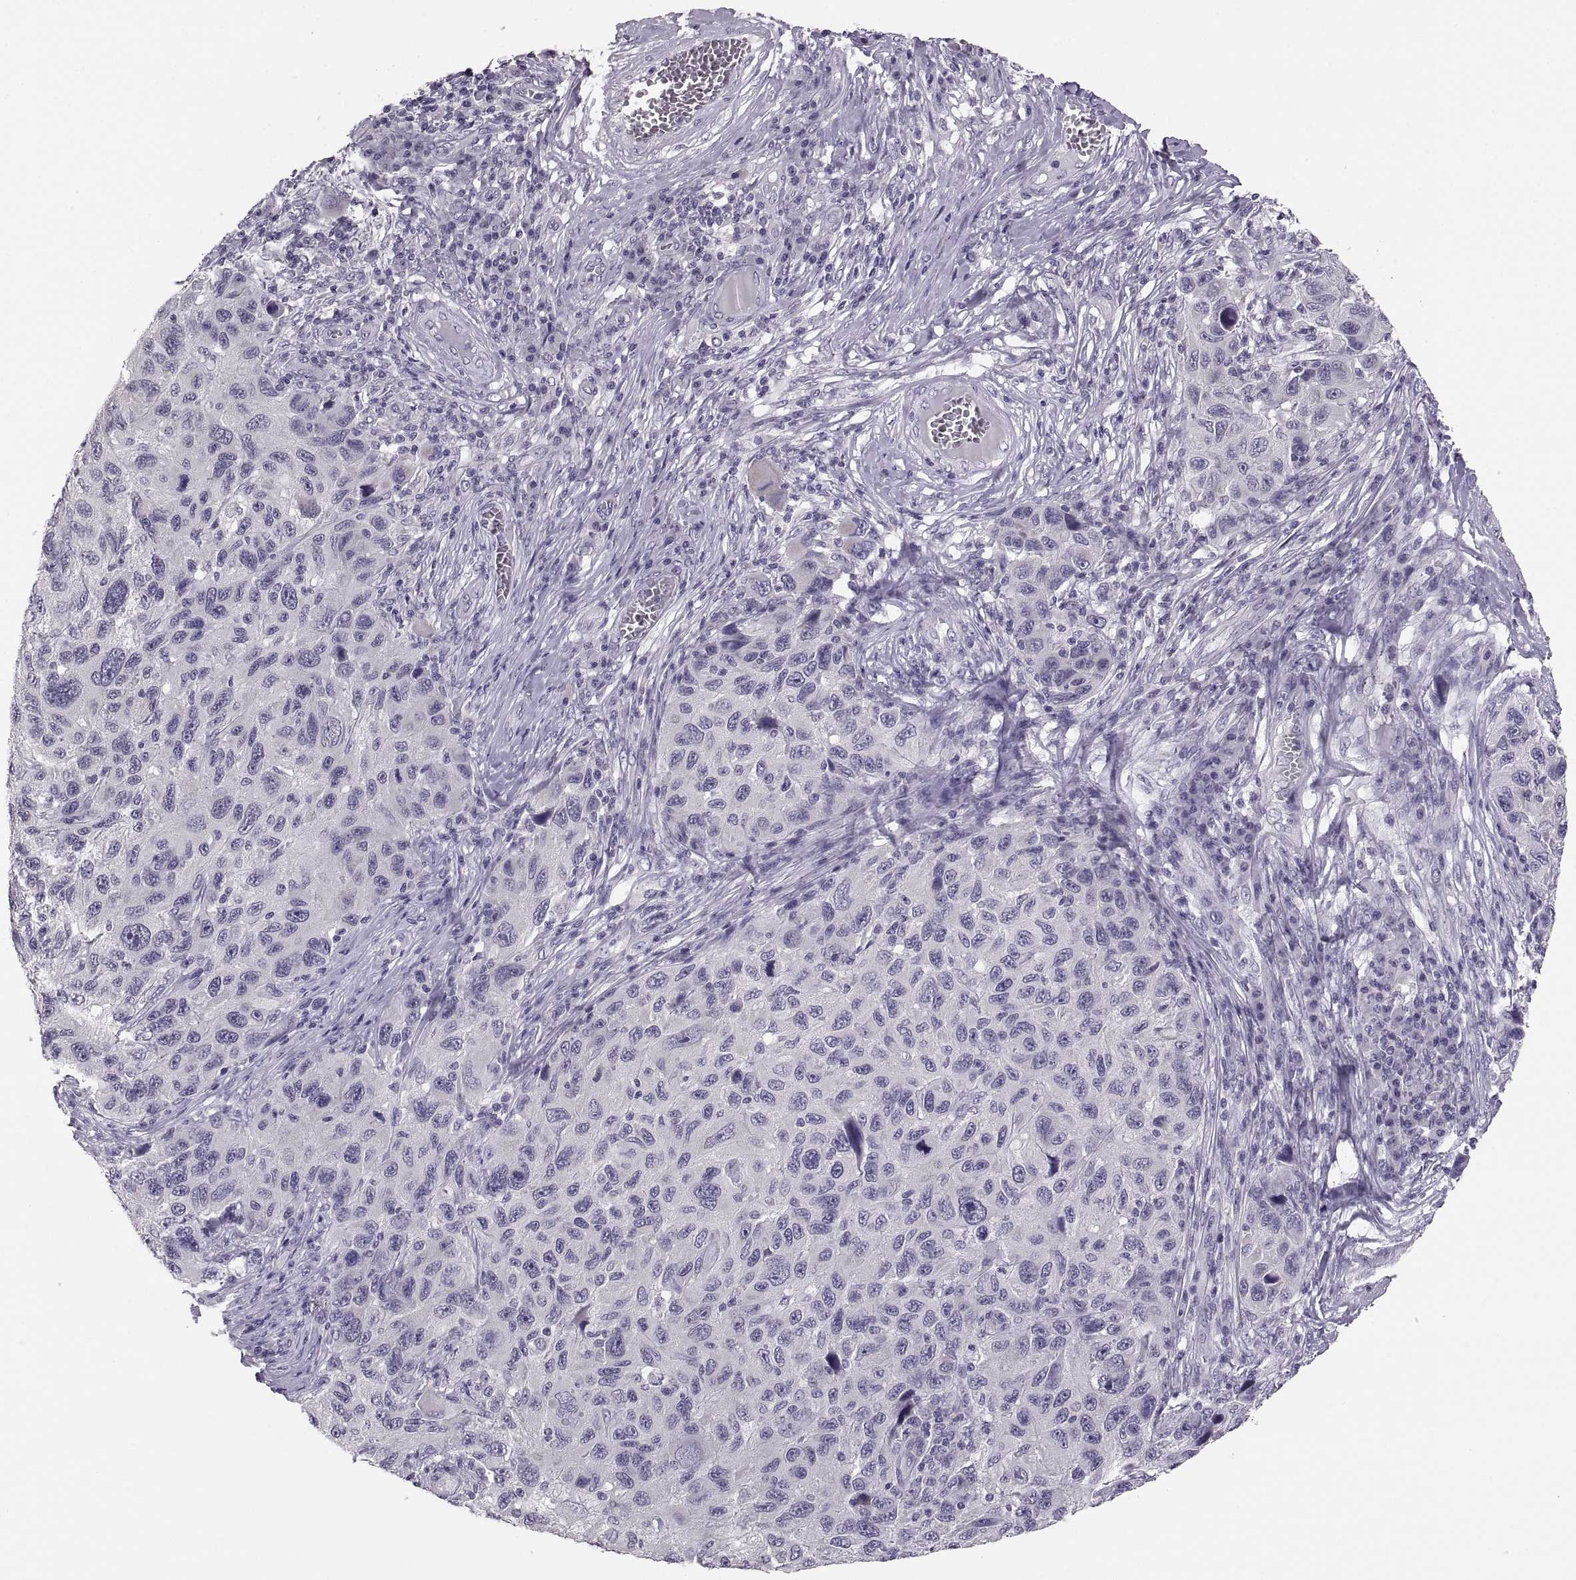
{"staining": {"intensity": "negative", "quantity": "none", "location": "none"}, "tissue": "melanoma", "cell_type": "Tumor cells", "image_type": "cancer", "snomed": [{"axis": "morphology", "description": "Malignant melanoma, NOS"}, {"axis": "topography", "description": "Skin"}], "caption": "Photomicrograph shows no significant protein positivity in tumor cells of malignant melanoma.", "gene": "ADH6", "patient": {"sex": "male", "age": 53}}